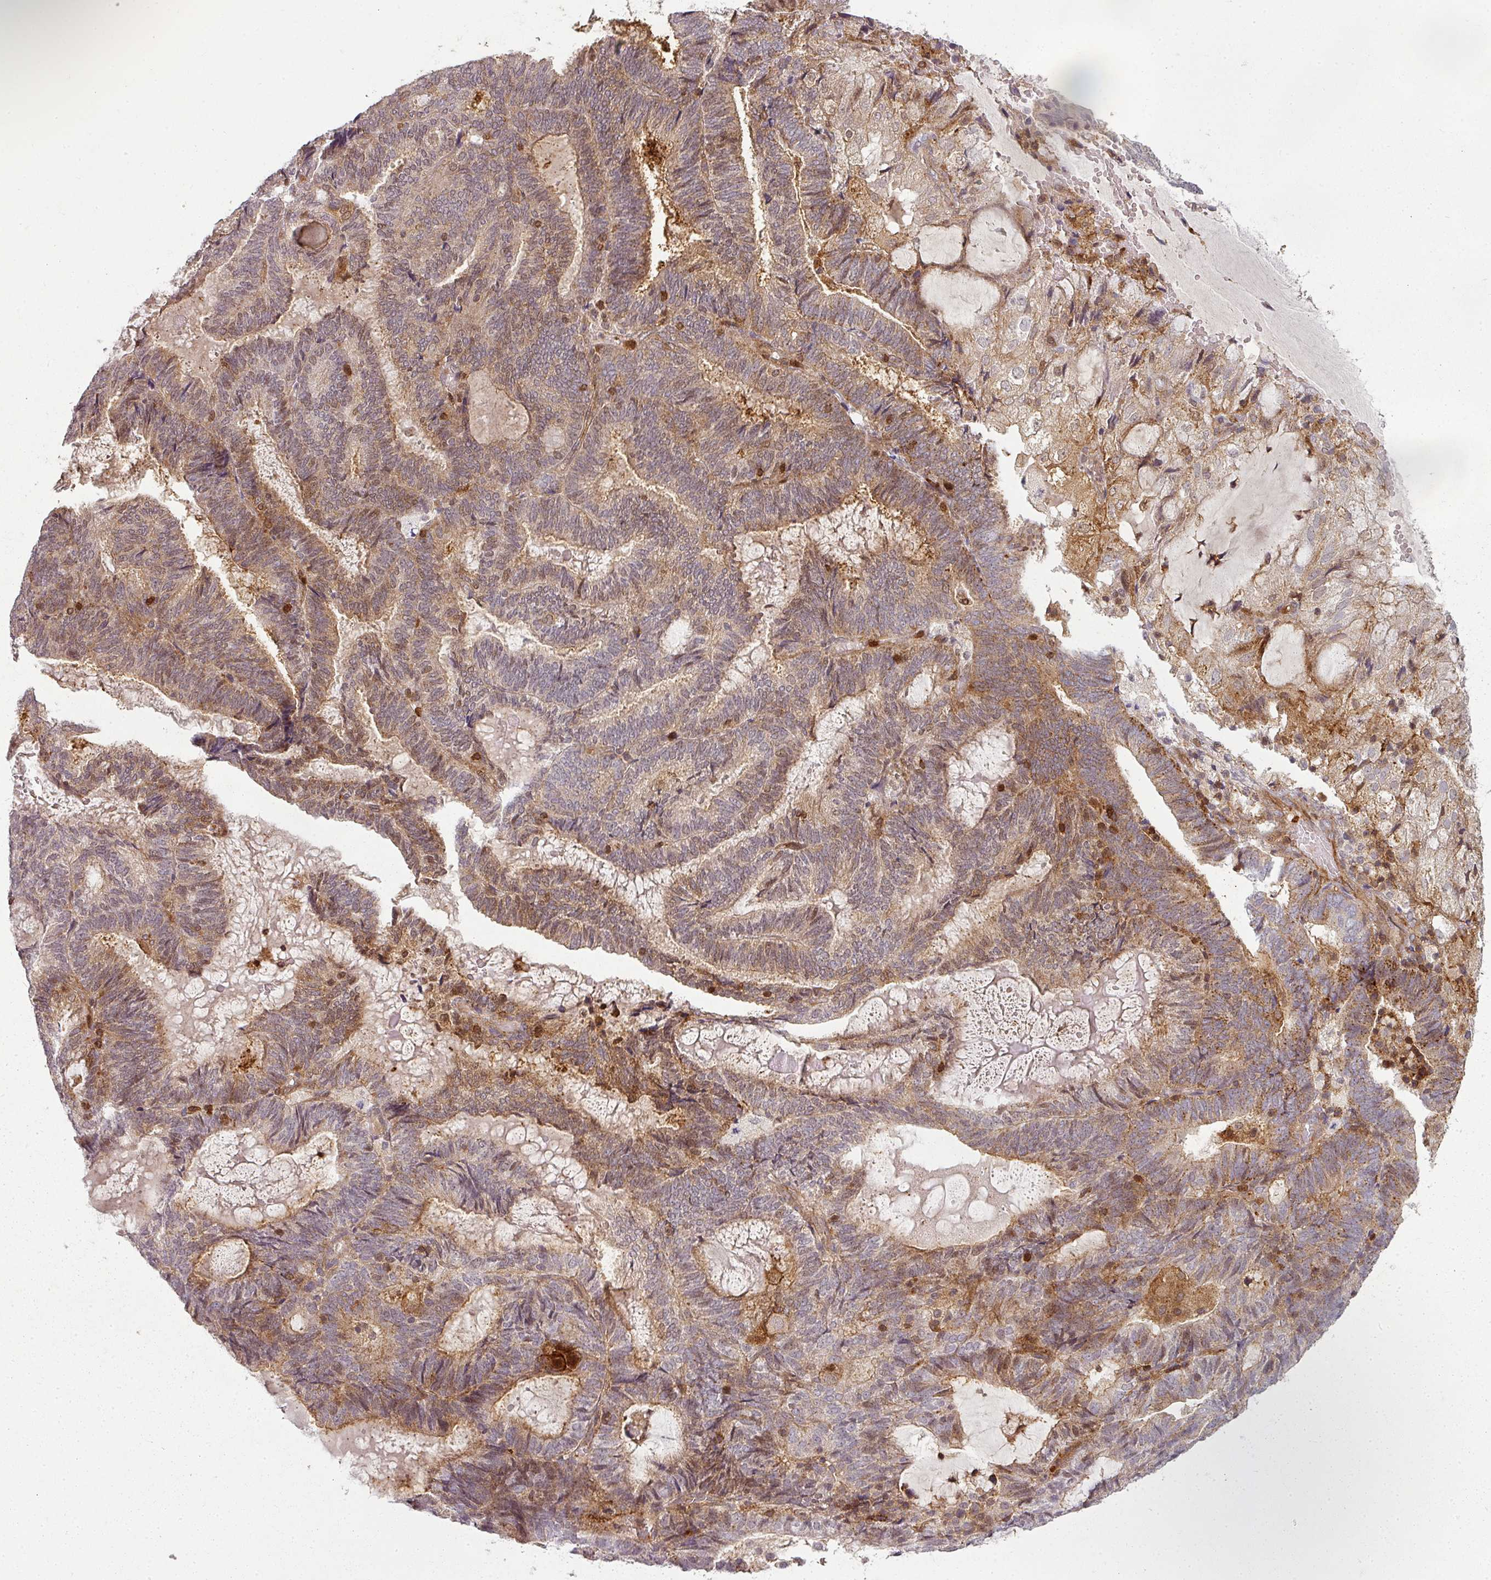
{"staining": {"intensity": "moderate", "quantity": "25%-75%", "location": "cytoplasmic/membranous,nuclear"}, "tissue": "endometrial cancer", "cell_type": "Tumor cells", "image_type": "cancer", "snomed": [{"axis": "morphology", "description": "Adenocarcinoma, NOS"}, {"axis": "topography", "description": "Endometrium"}], "caption": "Endometrial adenocarcinoma stained with a protein marker exhibits moderate staining in tumor cells.", "gene": "CLIC1", "patient": {"sex": "female", "age": 81}}